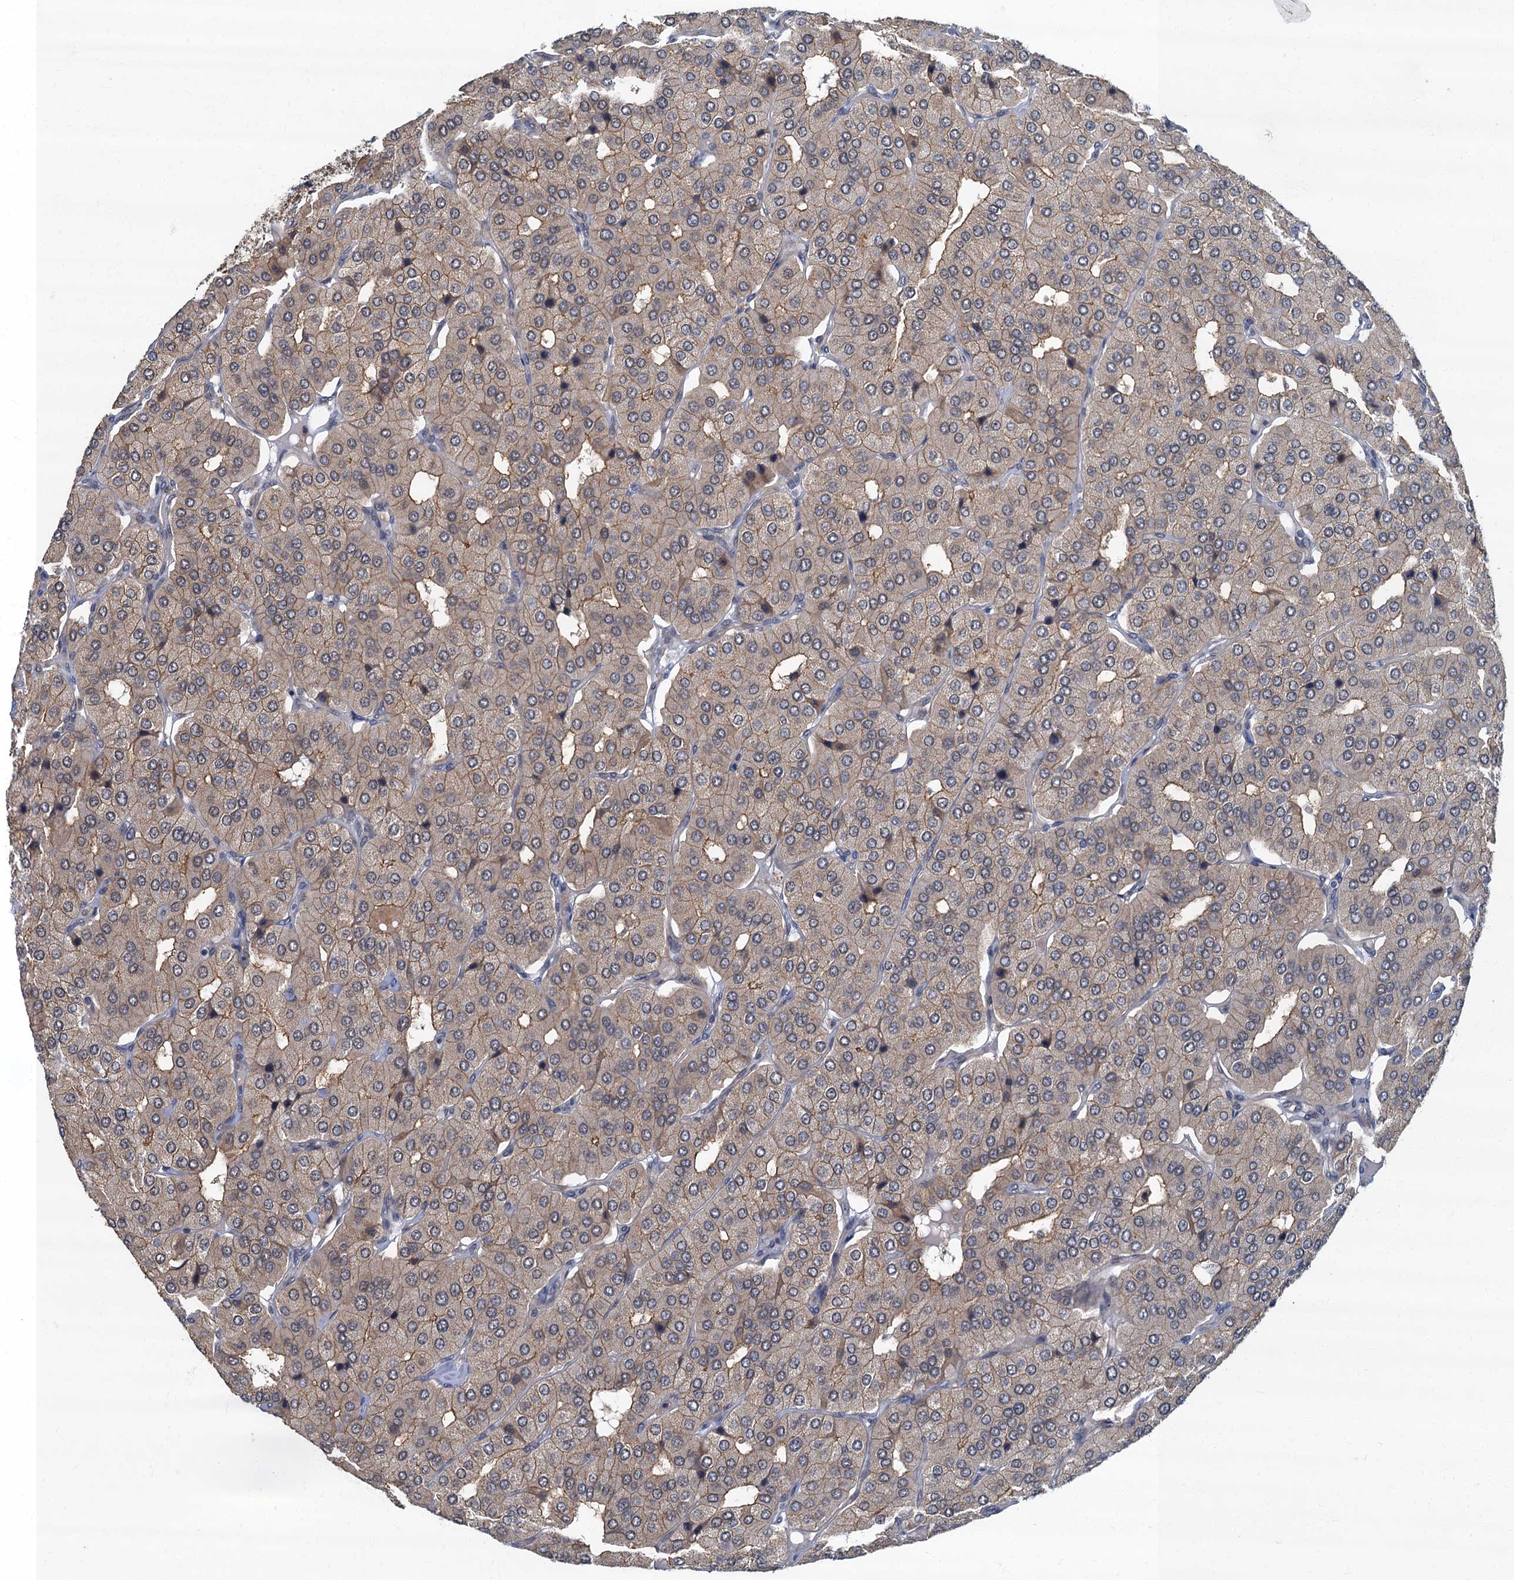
{"staining": {"intensity": "weak", "quantity": ">75%", "location": "cytoplasmic/membranous"}, "tissue": "parathyroid gland", "cell_type": "Glandular cells", "image_type": "normal", "snomed": [{"axis": "morphology", "description": "Normal tissue, NOS"}, {"axis": "morphology", "description": "Adenoma, NOS"}, {"axis": "topography", "description": "Parathyroid gland"}], "caption": "Protein expression analysis of unremarkable human parathyroid gland reveals weak cytoplasmic/membranous expression in approximately >75% of glandular cells. The protein is shown in brown color, while the nuclei are stained blue.", "gene": "TBCK", "patient": {"sex": "female", "age": 86}}